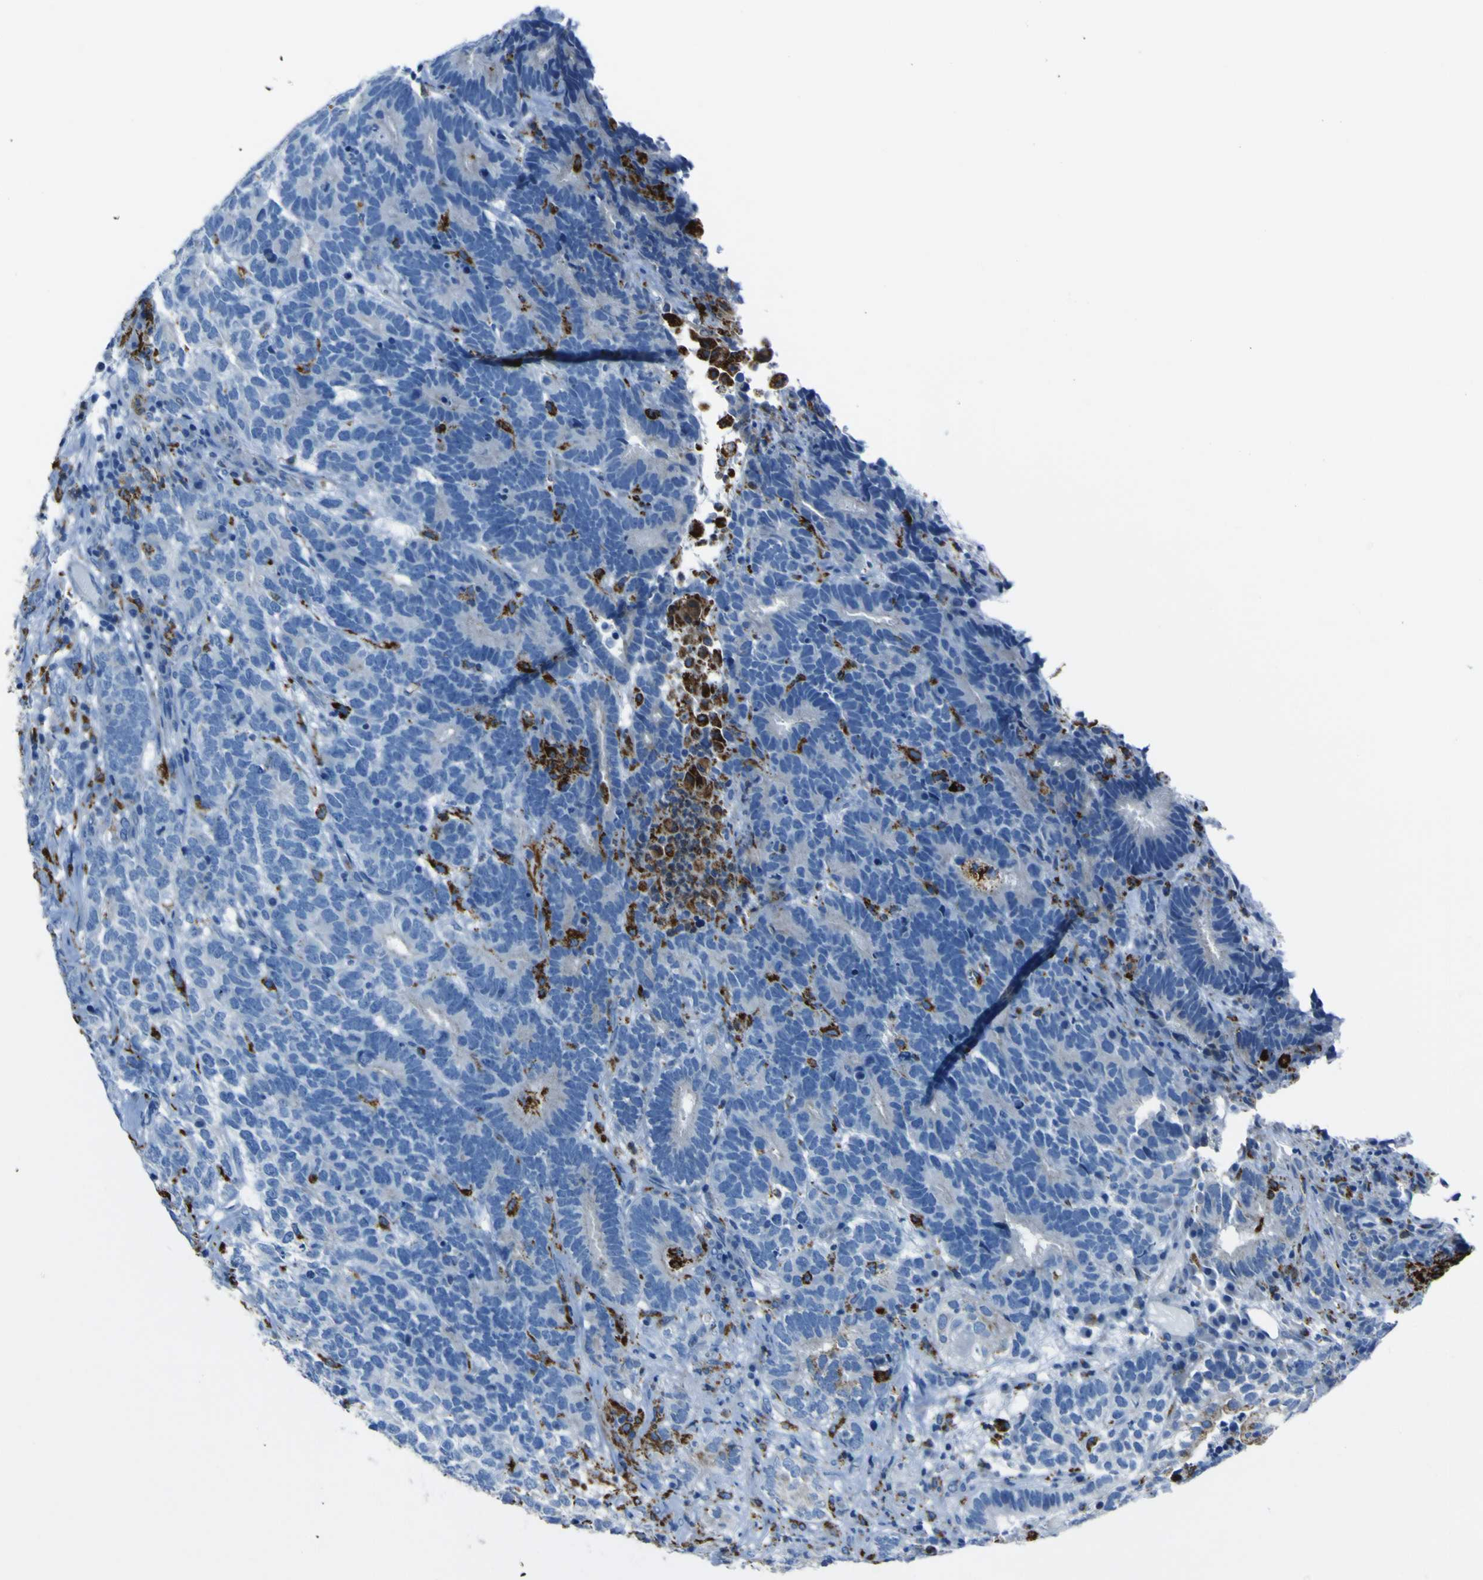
{"staining": {"intensity": "negative", "quantity": "none", "location": "none"}, "tissue": "testis cancer", "cell_type": "Tumor cells", "image_type": "cancer", "snomed": [{"axis": "morphology", "description": "Carcinoma, Embryonal, NOS"}, {"axis": "topography", "description": "Testis"}], "caption": "Immunohistochemistry (IHC) image of neoplastic tissue: human testis cancer stained with DAB exhibits no significant protein expression in tumor cells. Brightfield microscopy of IHC stained with DAB (3,3'-diaminobenzidine) (brown) and hematoxylin (blue), captured at high magnification.", "gene": "ACSL1", "patient": {"sex": "male", "age": 26}}